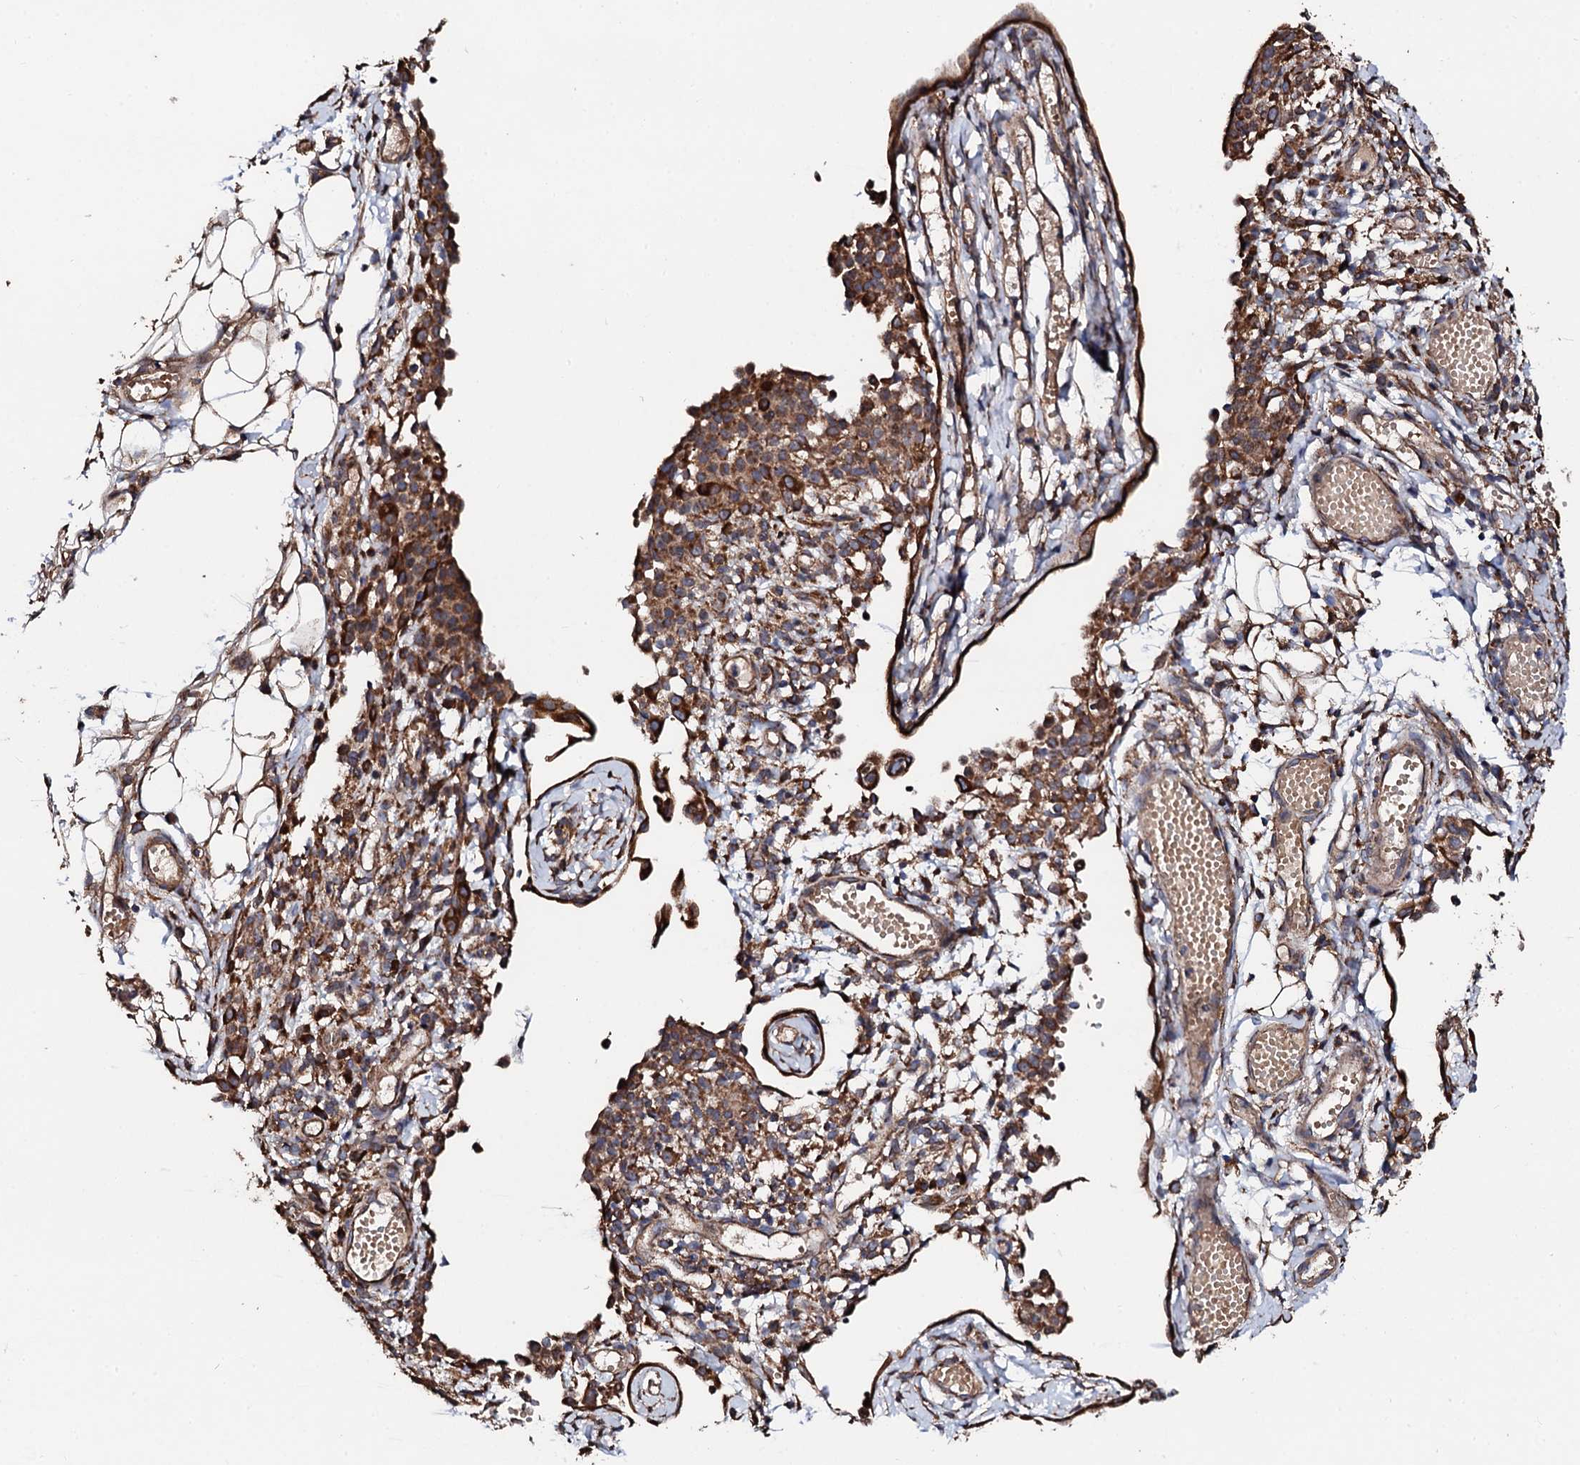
{"staining": {"intensity": "moderate", "quantity": ">75%", "location": "cytoplasmic/membranous"}, "tissue": "ovarian cancer", "cell_type": "Tumor cells", "image_type": "cancer", "snomed": [{"axis": "morphology", "description": "Carcinoma, endometroid"}, {"axis": "topography", "description": "Ovary"}], "caption": "A histopathology image showing moderate cytoplasmic/membranous staining in approximately >75% of tumor cells in ovarian endometroid carcinoma, as visualized by brown immunohistochemical staining.", "gene": "CKAP5", "patient": {"sex": "female", "age": 42}}